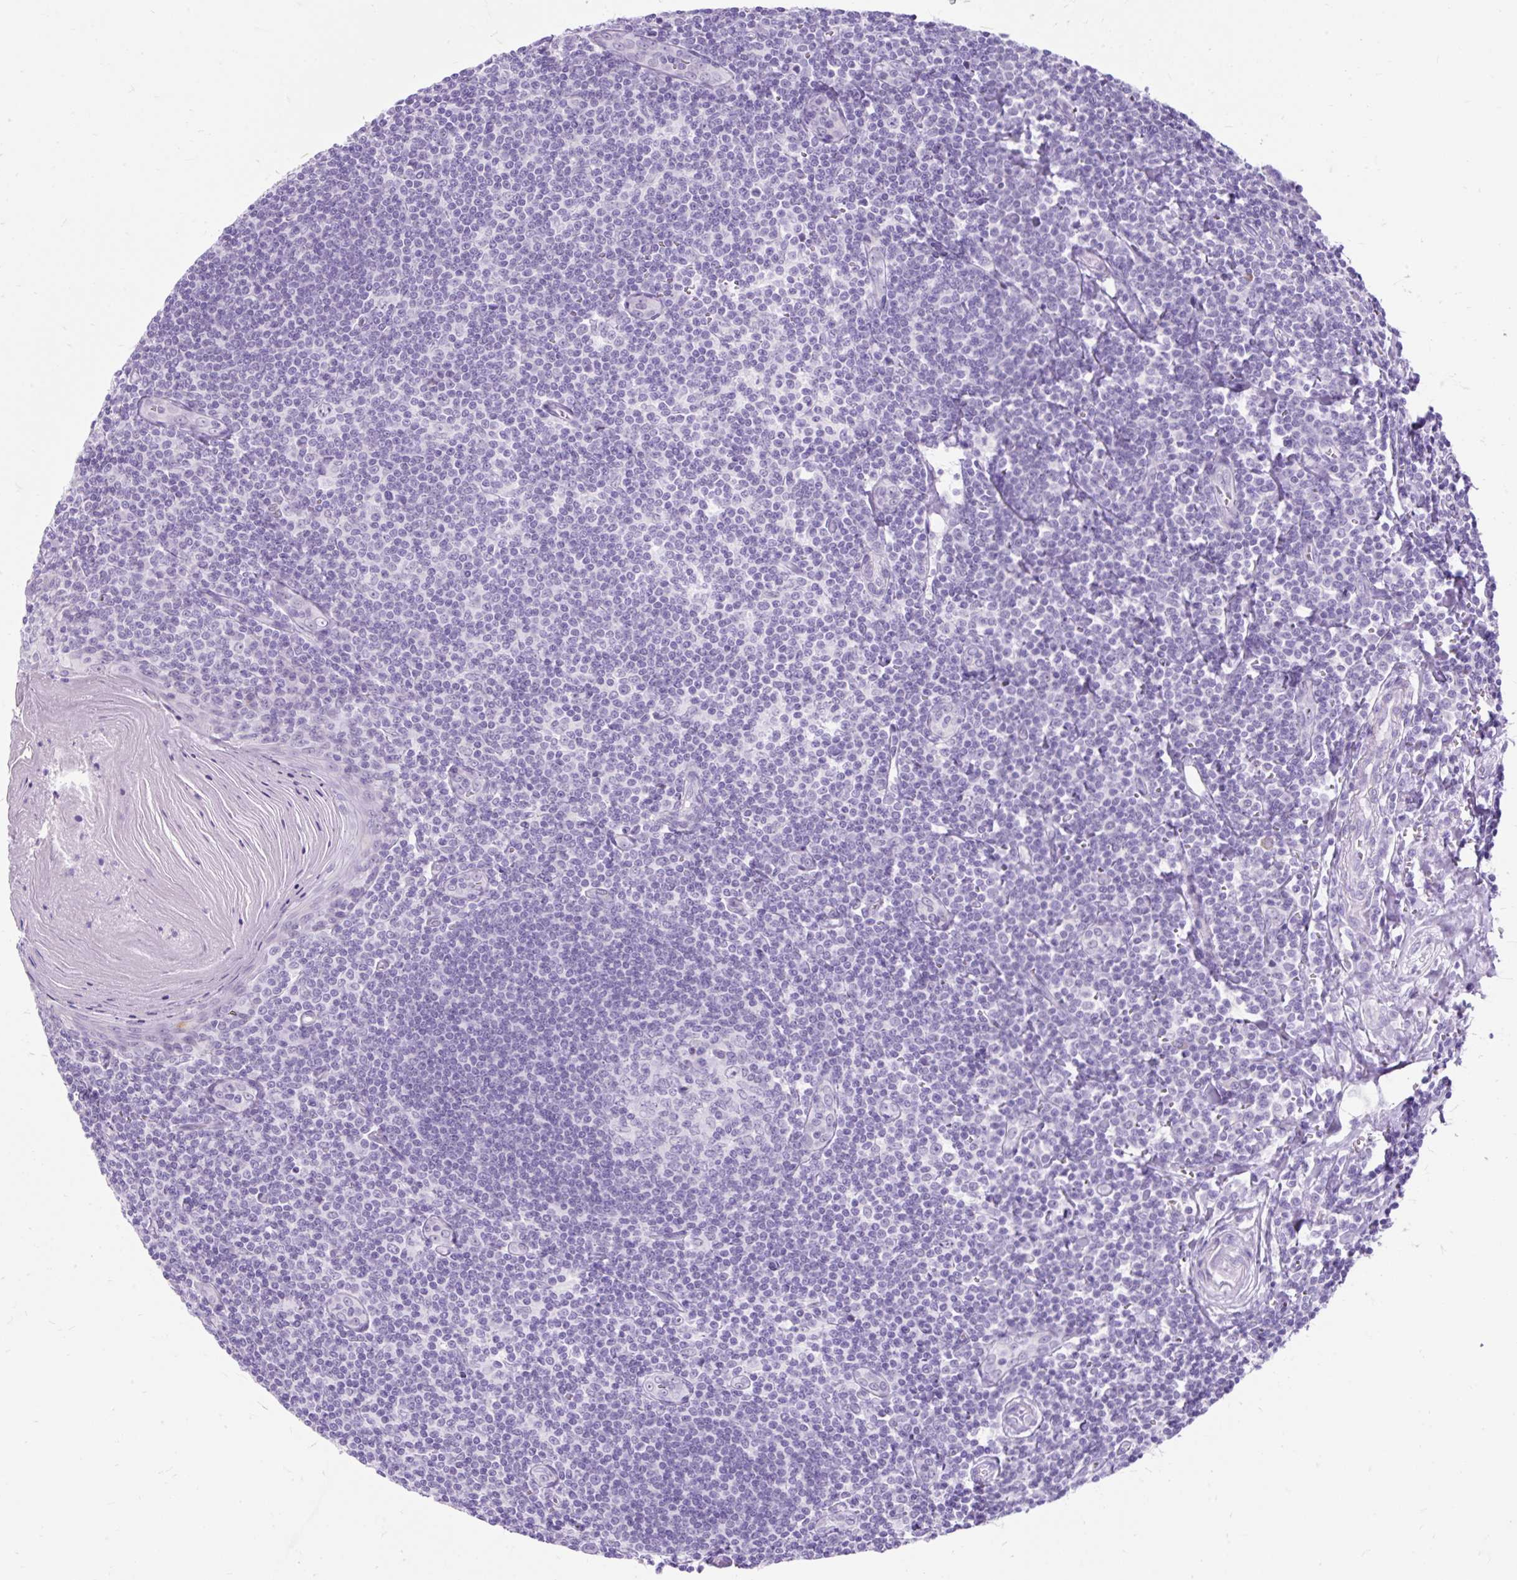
{"staining": {"intensity": "negative", "quantity": "none", "location": "none"}, "tissue": "tonsil", "cell_type": "Germinal center cells", "image_type": "normal", "snomed": [{"axis": "morphology", "description": "Normal tissue, NOS"}, {"axis": "topography", "description": "Tonsil"}], "caption": "IHC of benign tonsil shows no staining in germinal center cells.", "gene": "SCGB1A1", "patient": {"sex": "male", "age": 27}}